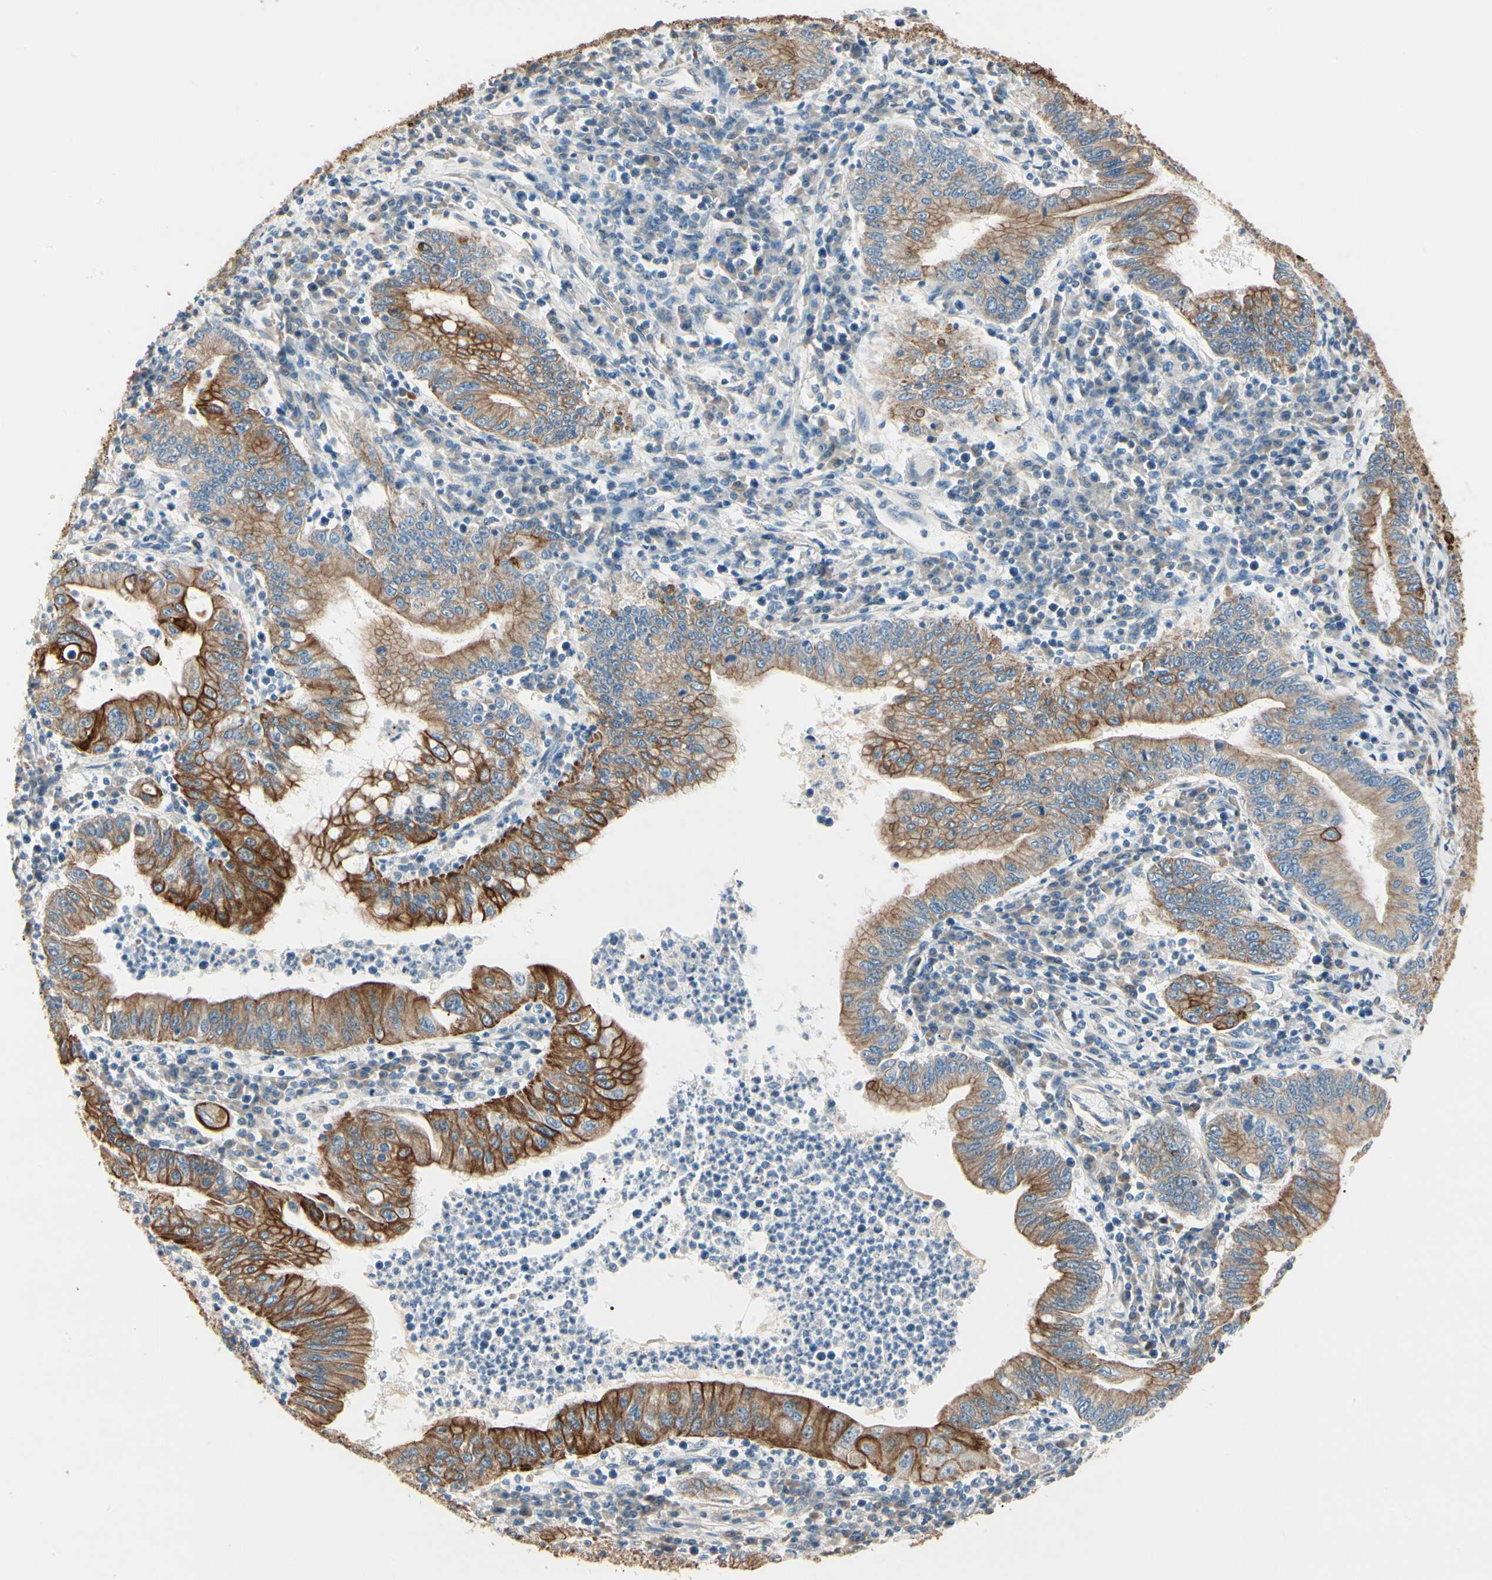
{"staining": {"intensity": "strong", "quantity": ">75%", "location": "cytoplasmic/membranous"}, "tissue": "stomach cancer", "cell_type": "Tumor cells", "image_type": "cancer", "snomed": [{"axis": "morphology", "description": "Normal tissue, NOS"}, {"axis": "morphology", "description": "Adenocarcinoma, NOS"}, {"axis": "topography", "description": "Esophagus"}, {"axis": "topography", "description": "Stomach, upper"}, {"axis": "topography", "description": "Peripheral nerve tissue"}], "caption": "Immunohistochemistry of stomach cancer (adenocarcinoma) displays high levels of strong cytoplasmic/membranous positivity in approximately >75% of tumor cells.", "gene": "DUSP12", "patient": {"sex": "male", "age": 62}}